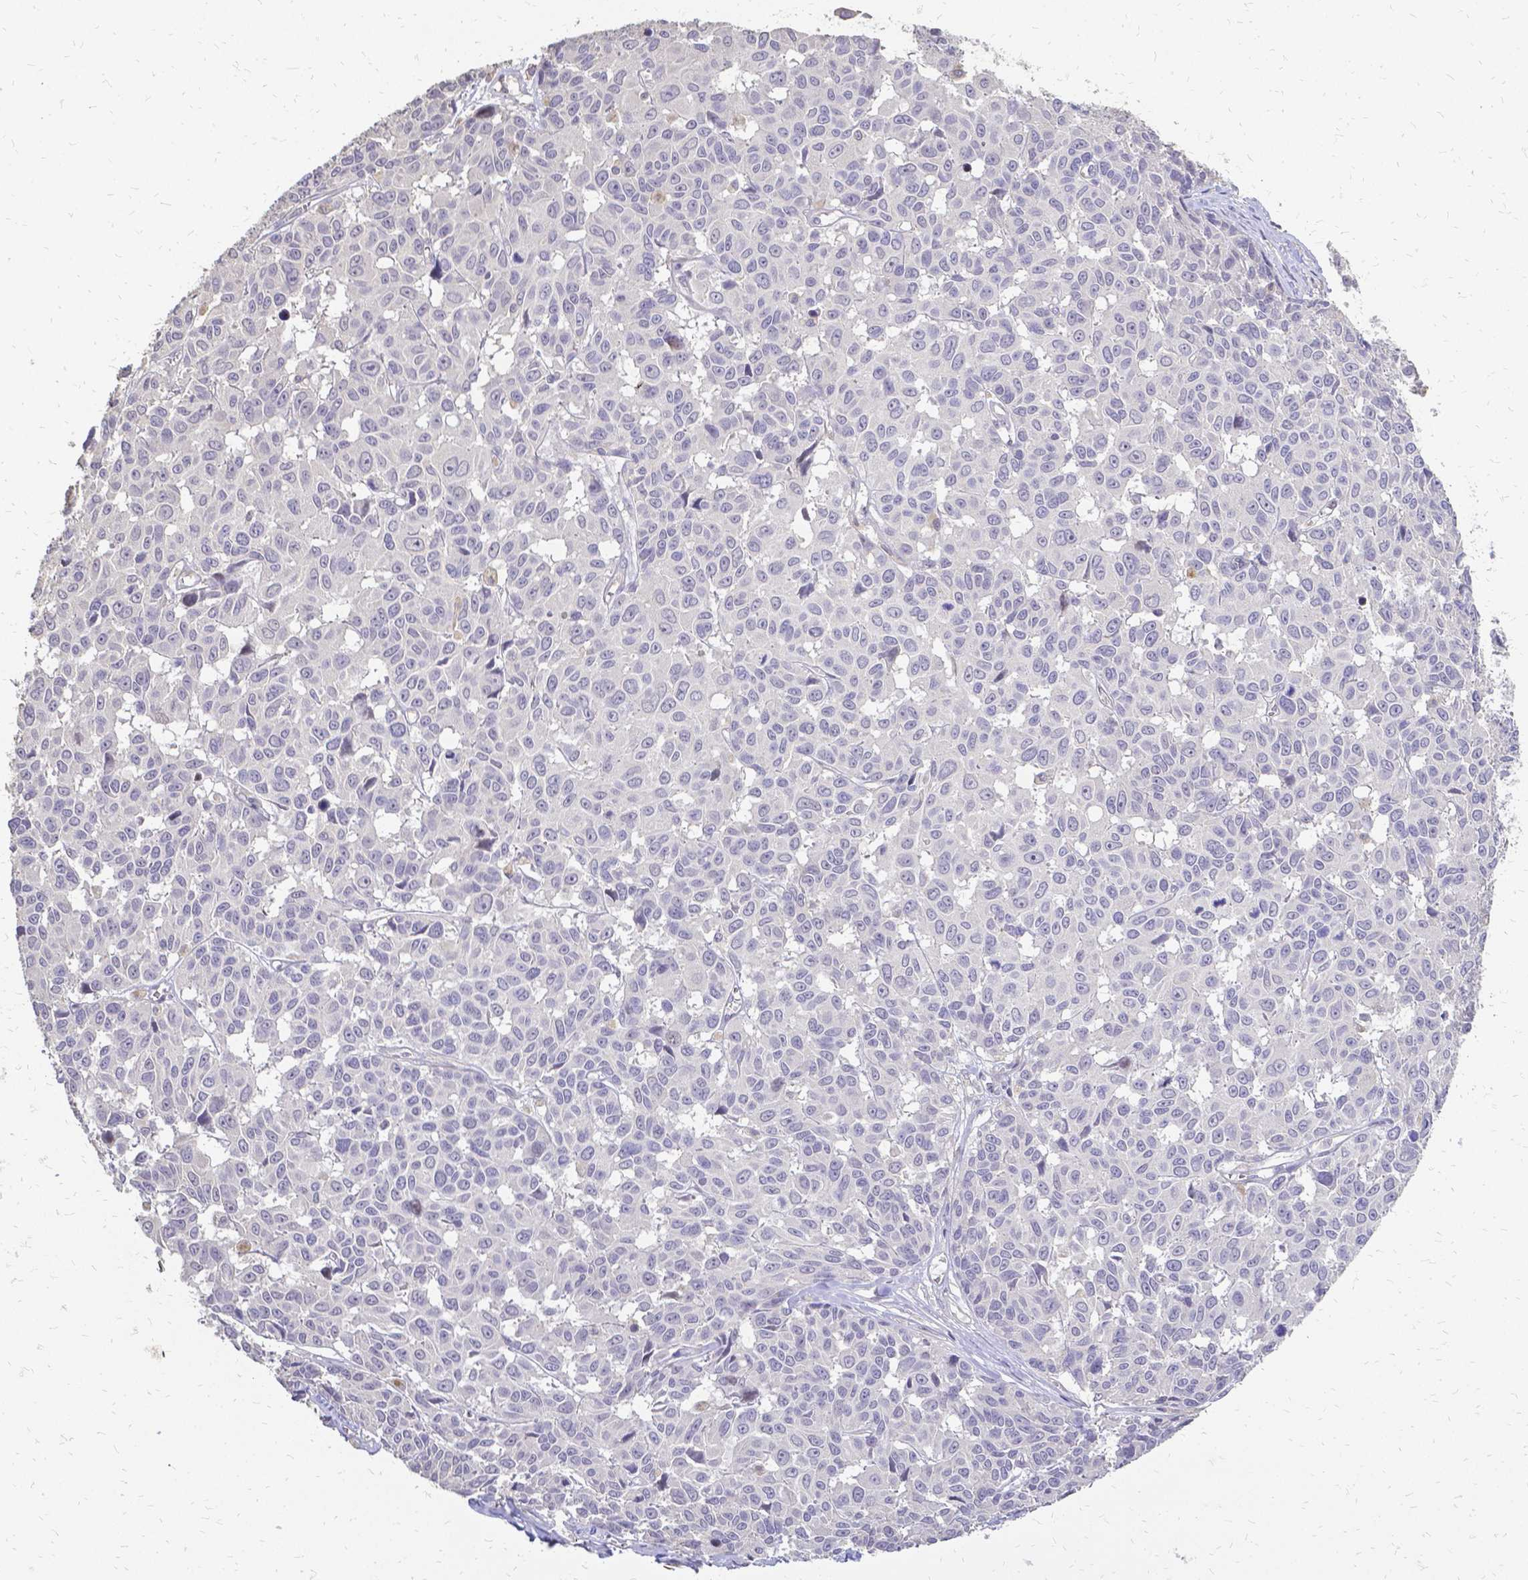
{"staining": {"intensity": "negative", "quantity": "none", "location": "none"}, "tissue": "melanoma", "cell_type": "Tumor cells", "image_type": "cancer", "snomed": [{"axis": "morphology", "description": "Malignant melanoma, NOS"}, {"axis": "topography", "description": "Skin"}], "caption": "An immunohistochemistry image of melanoma is shown. There is no staining in tumor cells of melanoma. (Immunohistochemistry (ihc), brightfield microscopy, high magnification).", "gene": "CIB1", "patient": {"sex": "female", "age": 66}}